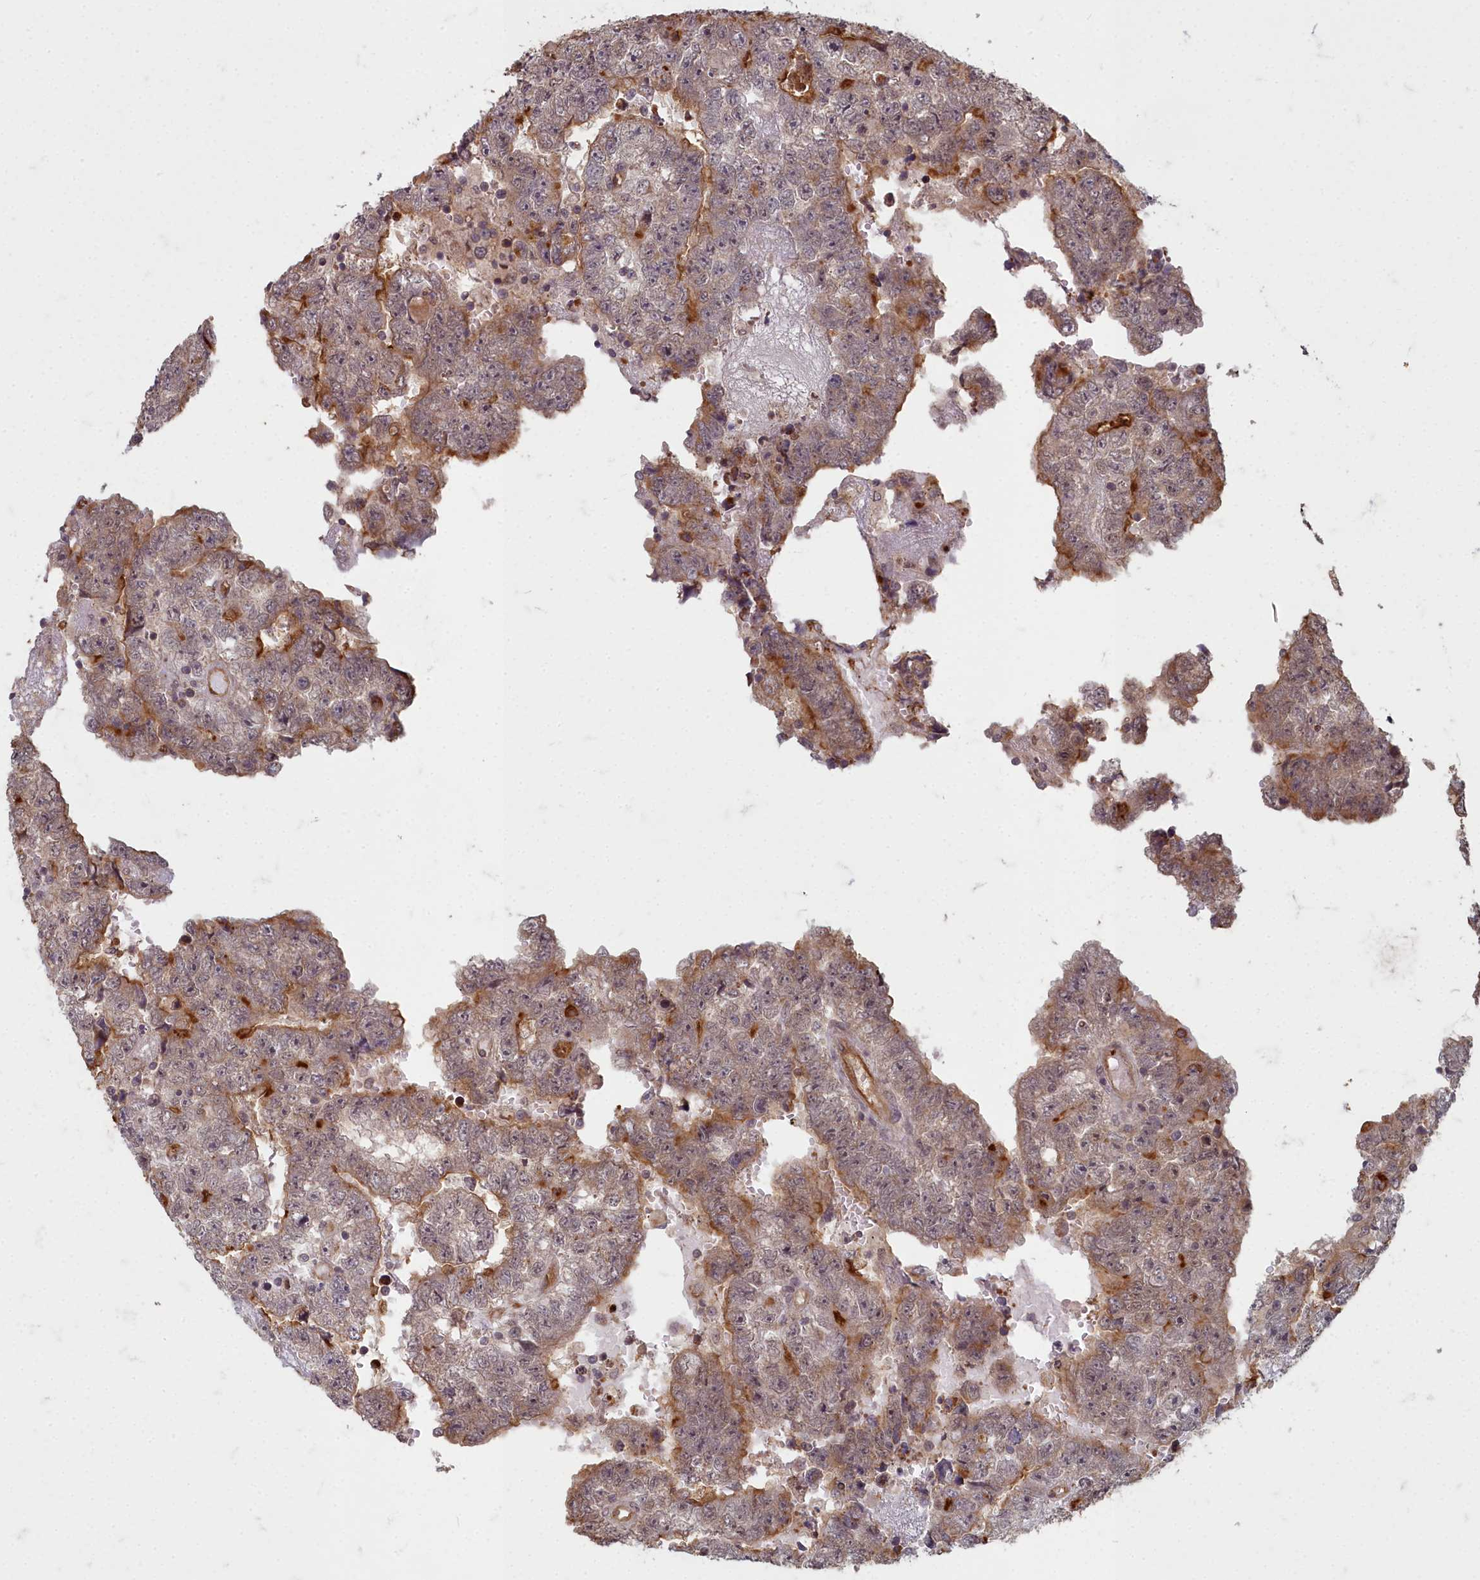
{"staining": {"intensity": "moderate", "quantity": "25%-75%", "location": "cytoplasmic/membranous"}, "tissue": "testis cancer", "cell_type": "Tumor cells", "image_type": "cancer", "snomed": [{"axis": "morphology", "description": "Carcinoma, Embryonal, NOS"}, {"axis": "topography", "description": "Testis"}], "caption": "Testis cancer stained with DAB (3,3'-diaminobenzidine) immunohistochemistry (IHC) exhibits medium levels of moderate cytoplasmic/membranous positivity in about 25%-75% of tumor cells. The staining was performed using DAB to visualize the protein expression in brown, while the nuclei were stained in blue with hematoxylin (Magnification: 20x).", "gene": "TSPYL4", "patient": {"sex": "male", "age": 25}}